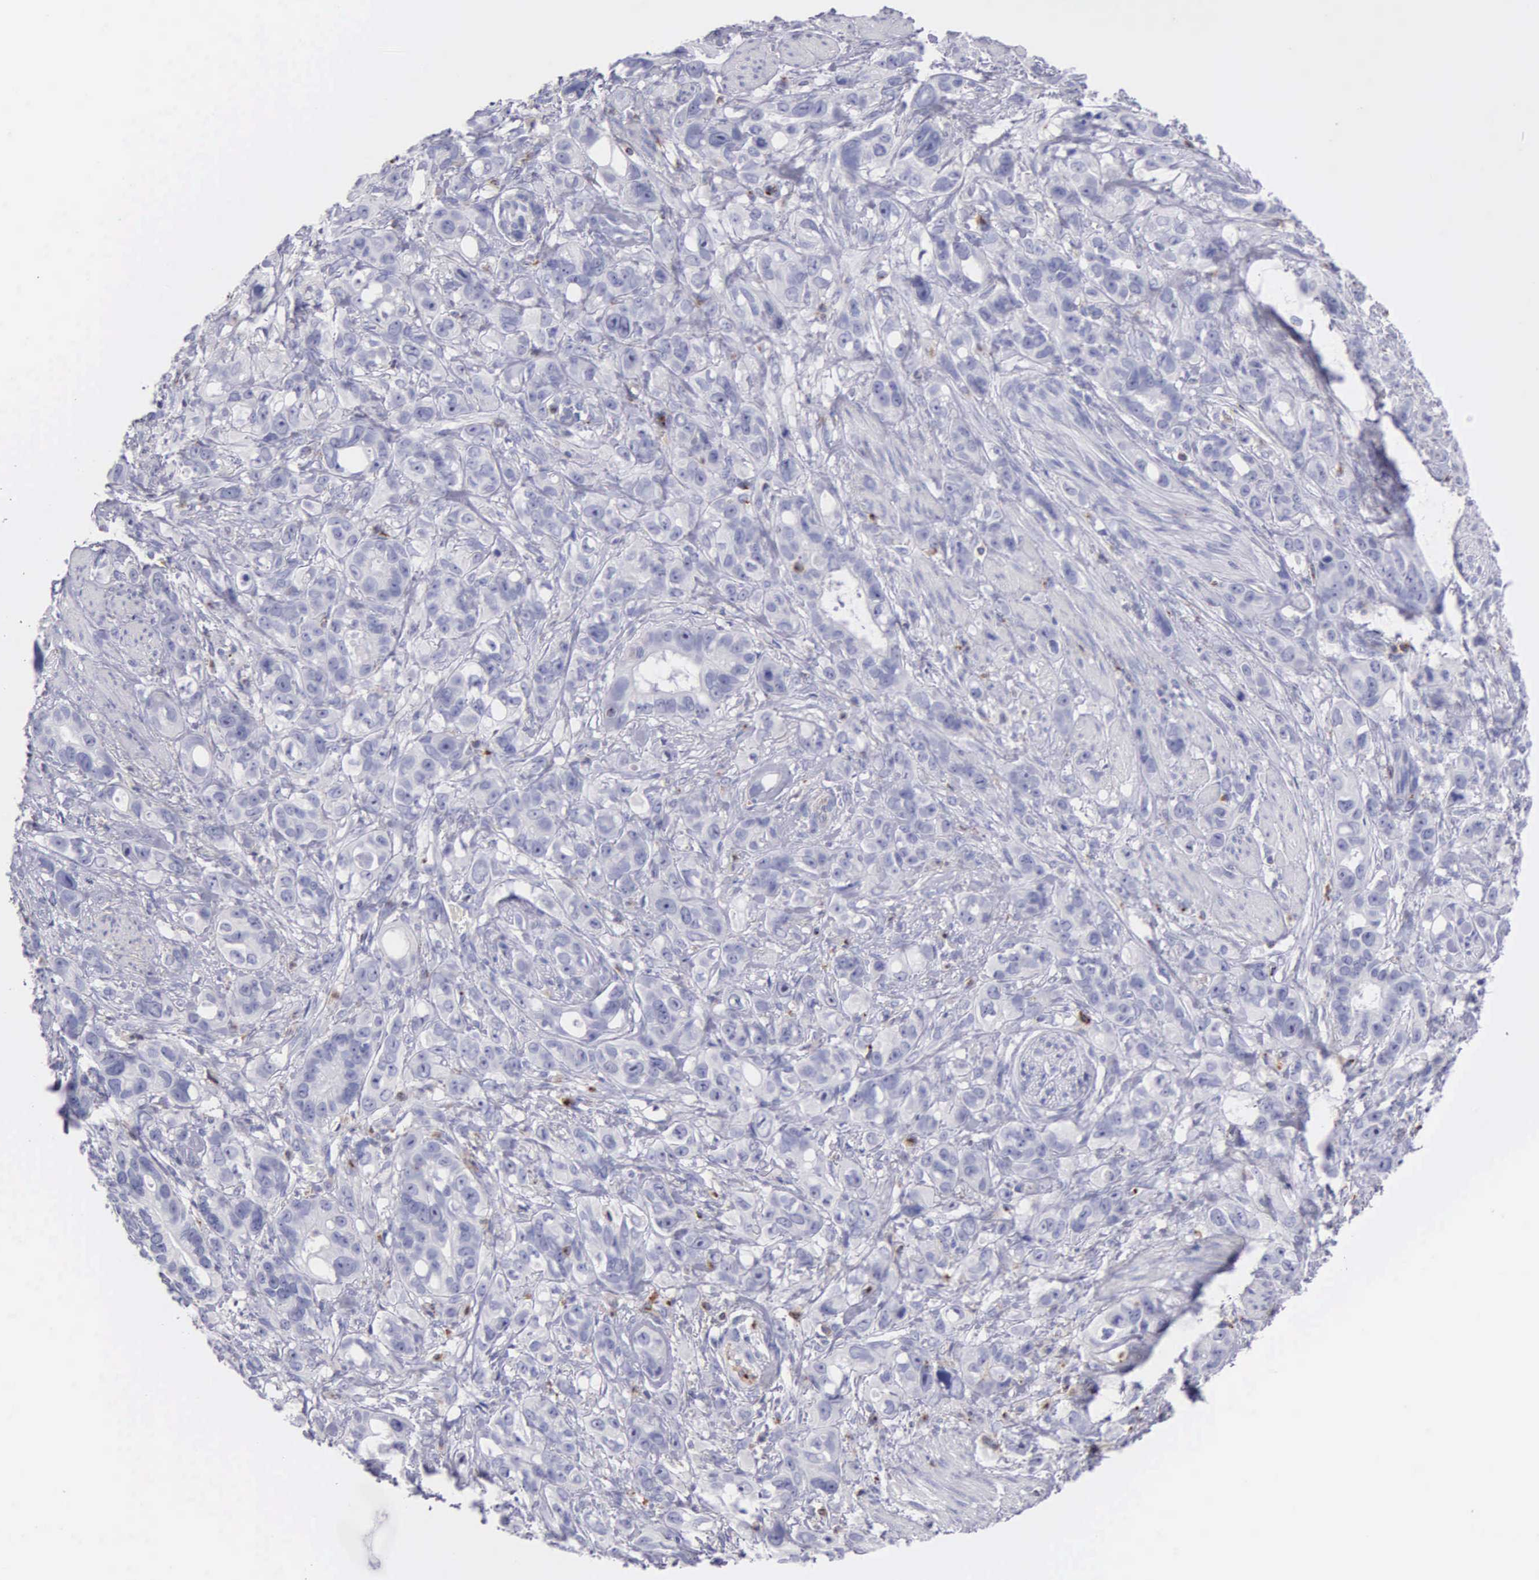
{"staining": {"intensity": "negative", "quantity": "none", "location": "none"}, "tissue": "stomach cancer", "cell_type": "Tumor cells", "image_type": "cancer", "snomed": [{"axis": "morphology", "description": "Adenocarcinoma, NOS"}, {"axis": "topography", "description": "Stomach, upper"}], "caption": "IHC histopathology image of neoplastic tissue: human adenocarcinoma (stomach) stained with DAB (3,3'-diaminobenzidine) exhibits no significant protein staining in tumor cells.", "gene": "SRGN", "patient": {"sex": "male", "age": 47}}